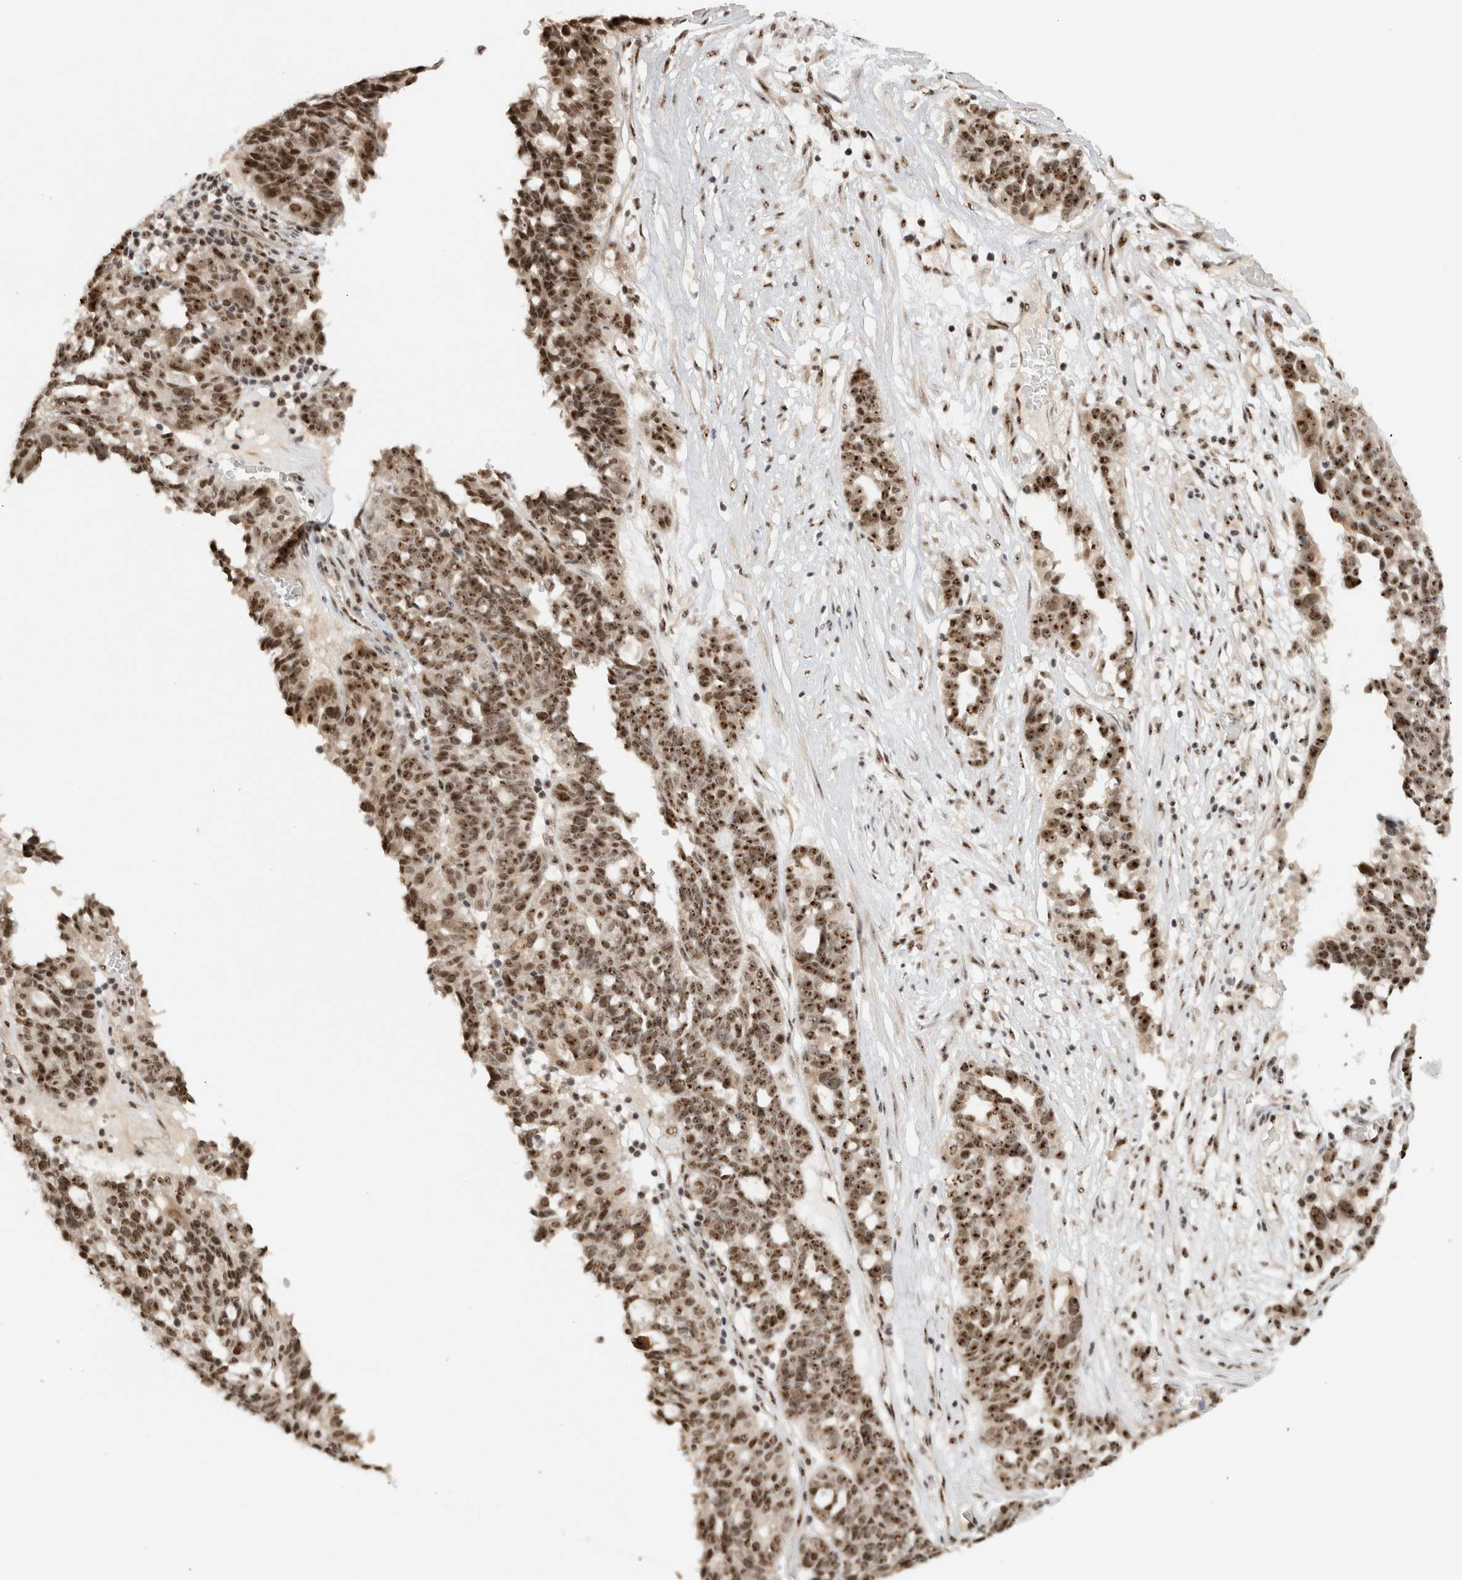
{"staining": {"intensity": "strong", "quantity": ">75%", "location": "nuclear"}, "tissue": "ovarian cancer", "cell_type": "Tumor cells", "image_type": "cancer", "snomed": [{"axis": "morphology", "description": "Cystadenocarcinoma, serous, NOS"}, {"axis": "topography", "description": "Ovary"}], "caption": "Immunohistochemical staining of ovarian cancer (serous cystadenocarcinoma) reveals high levels of strong nuclear protein staining in approximately >75% of tumor cells.", "gene": "EBNA1BP2", "patient": {"sex": "female", "age": 59}}